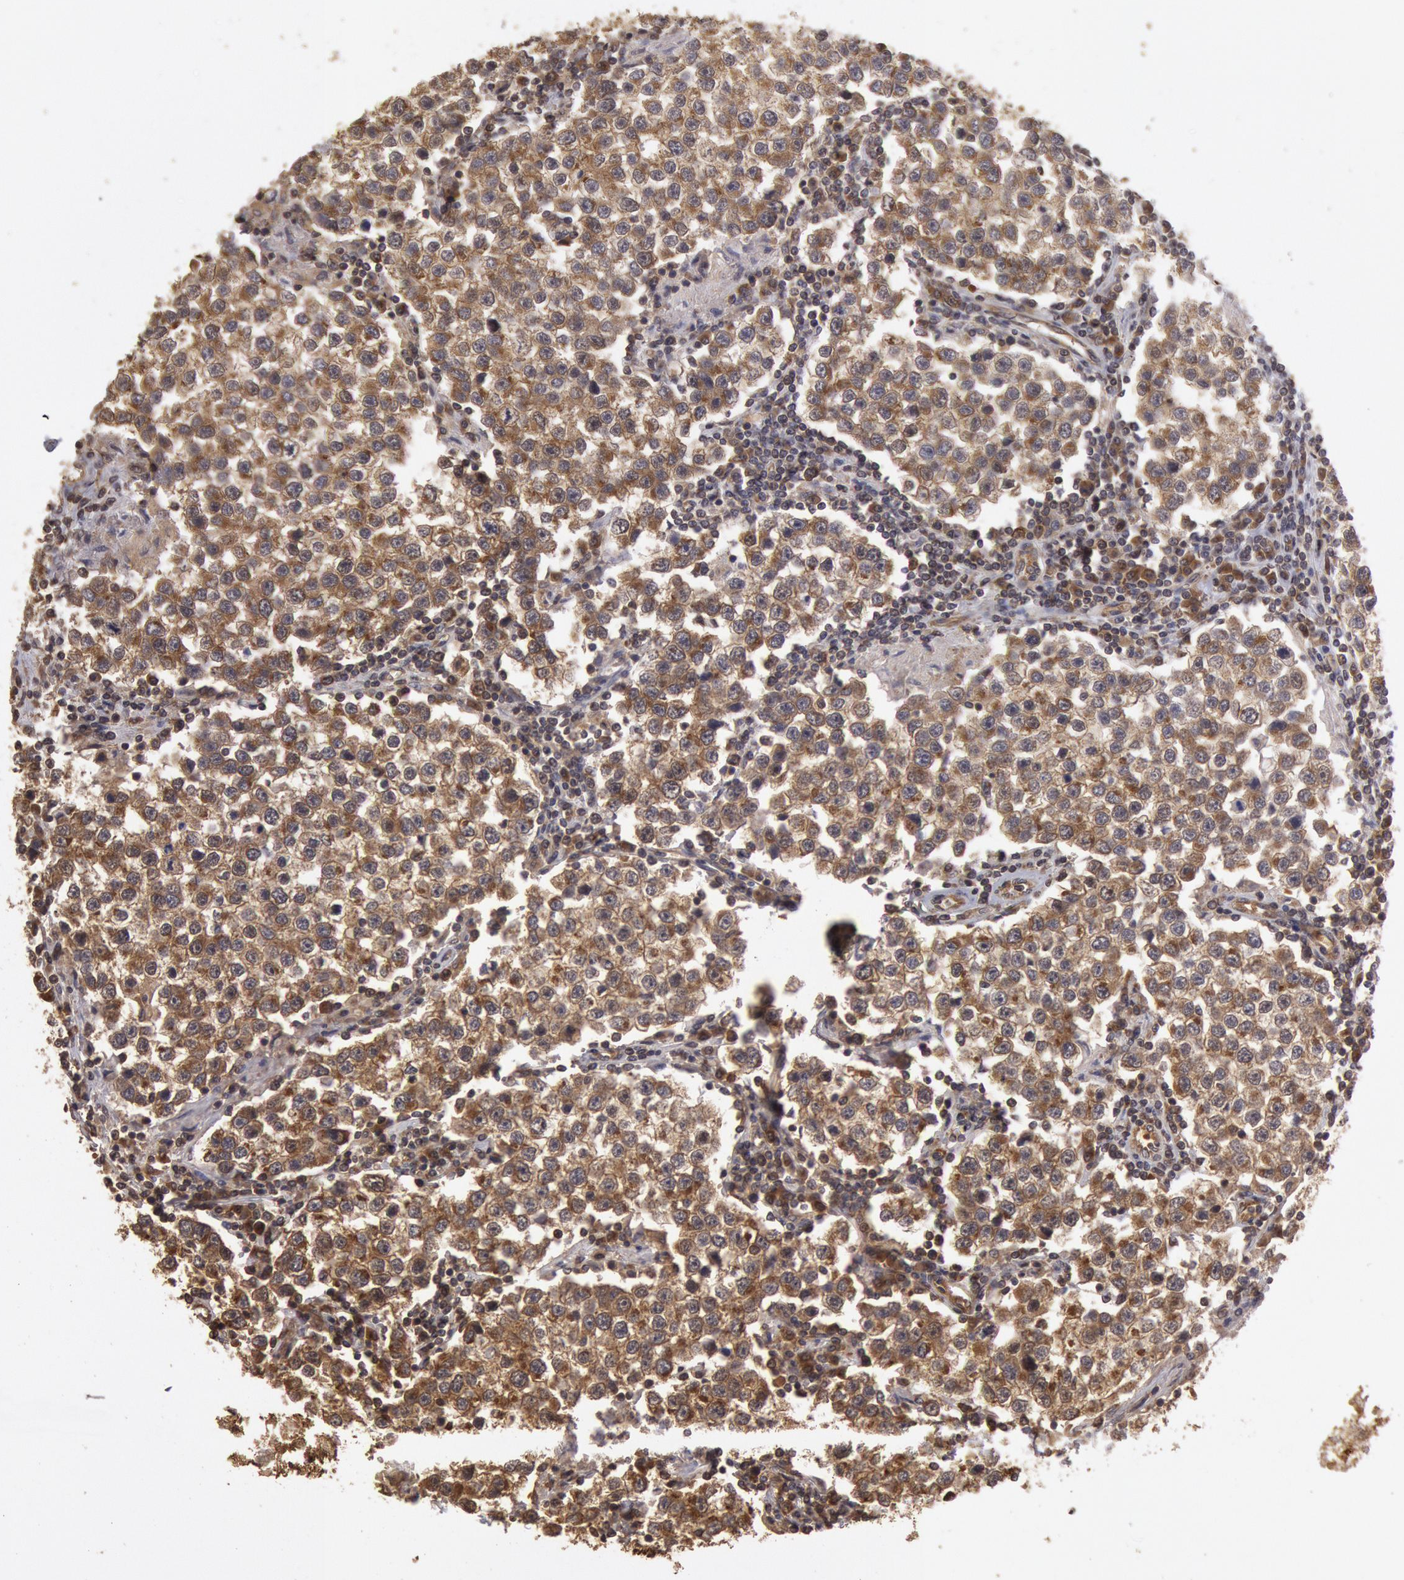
{"staining": {"intensity": "moderate", "quantity": ">75%", "location": "cytoplasmic/membranous"}, "tissue": "testis cancer", "cell_type": "Tumor cells", "image_type": "cancer", "snomed": [{"axis": "morphology", "description": "Seminoma, NOS"}, {"axis": "topography", "description": "Testis"}], "caption": "Moderate cytoplasmic/membranous staining is identified in approximately >75% of tumor cells in testis cancer.", "gene": "USP14", "patient": {"sex": "male", "age": 36}}